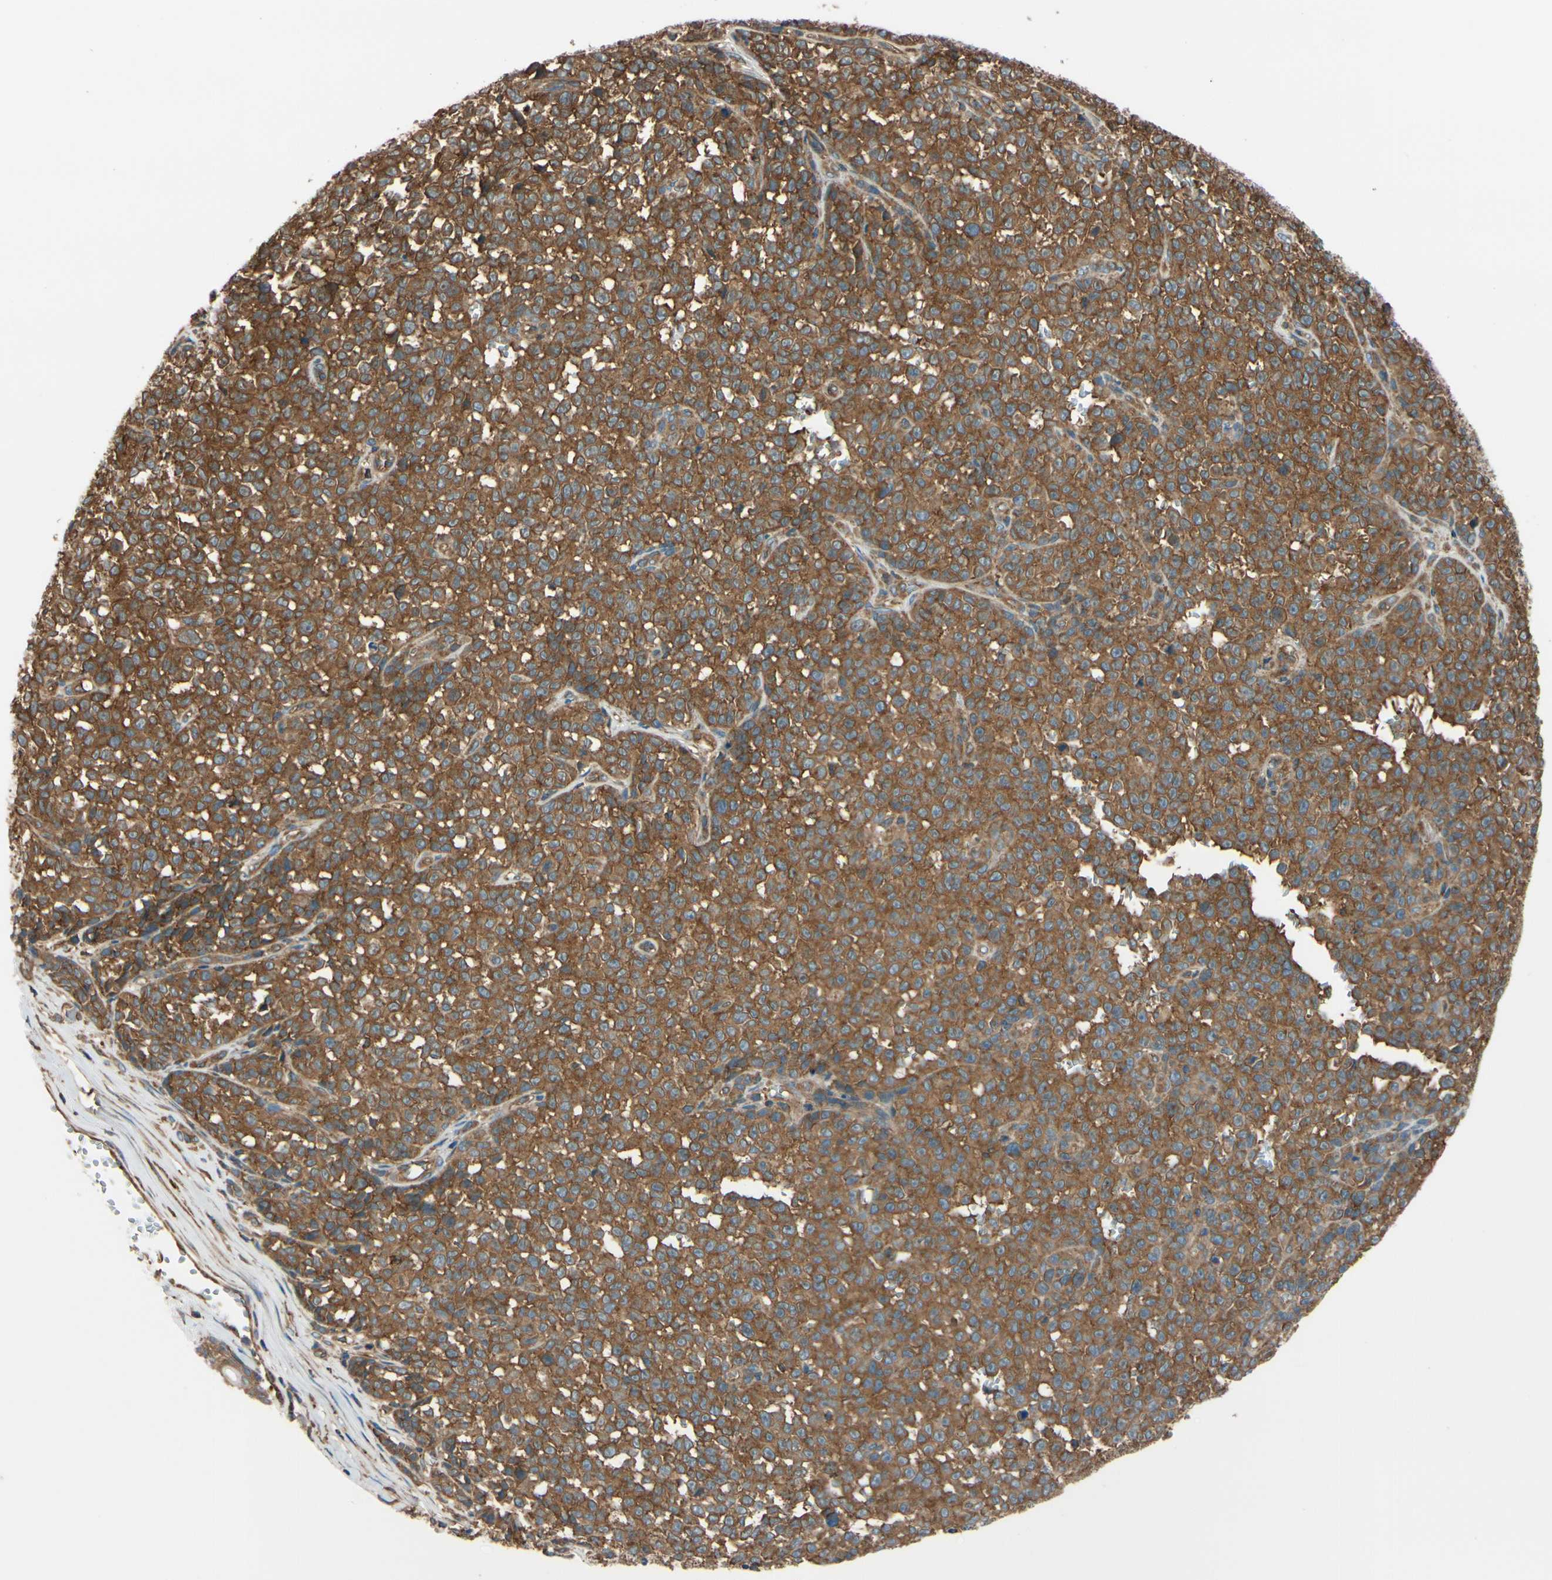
{"staining": {"intensity": "moderate", "quantity": ">75%", "location": "cytoplasmic/membranous"}, "tissue": "melanoma", "cell_type": "Tumor cells", "image_type": "cancer", "snomed": [{"axis": "morphology", "description": "Malignant melanoma, NOS"}, {"axis": "topography", "description": "Skin"}], "caption": "A medium amount of moderate cytoplasmic/membranous positivity is identified in approximately >75% of tumor cells in melanoma tissue. Immunohistochemistry (ihc) stains the protein in brown and the nuclei are stained blue.", "gene": "EPS15", "patient": {"sex": "female", "age": 82}}